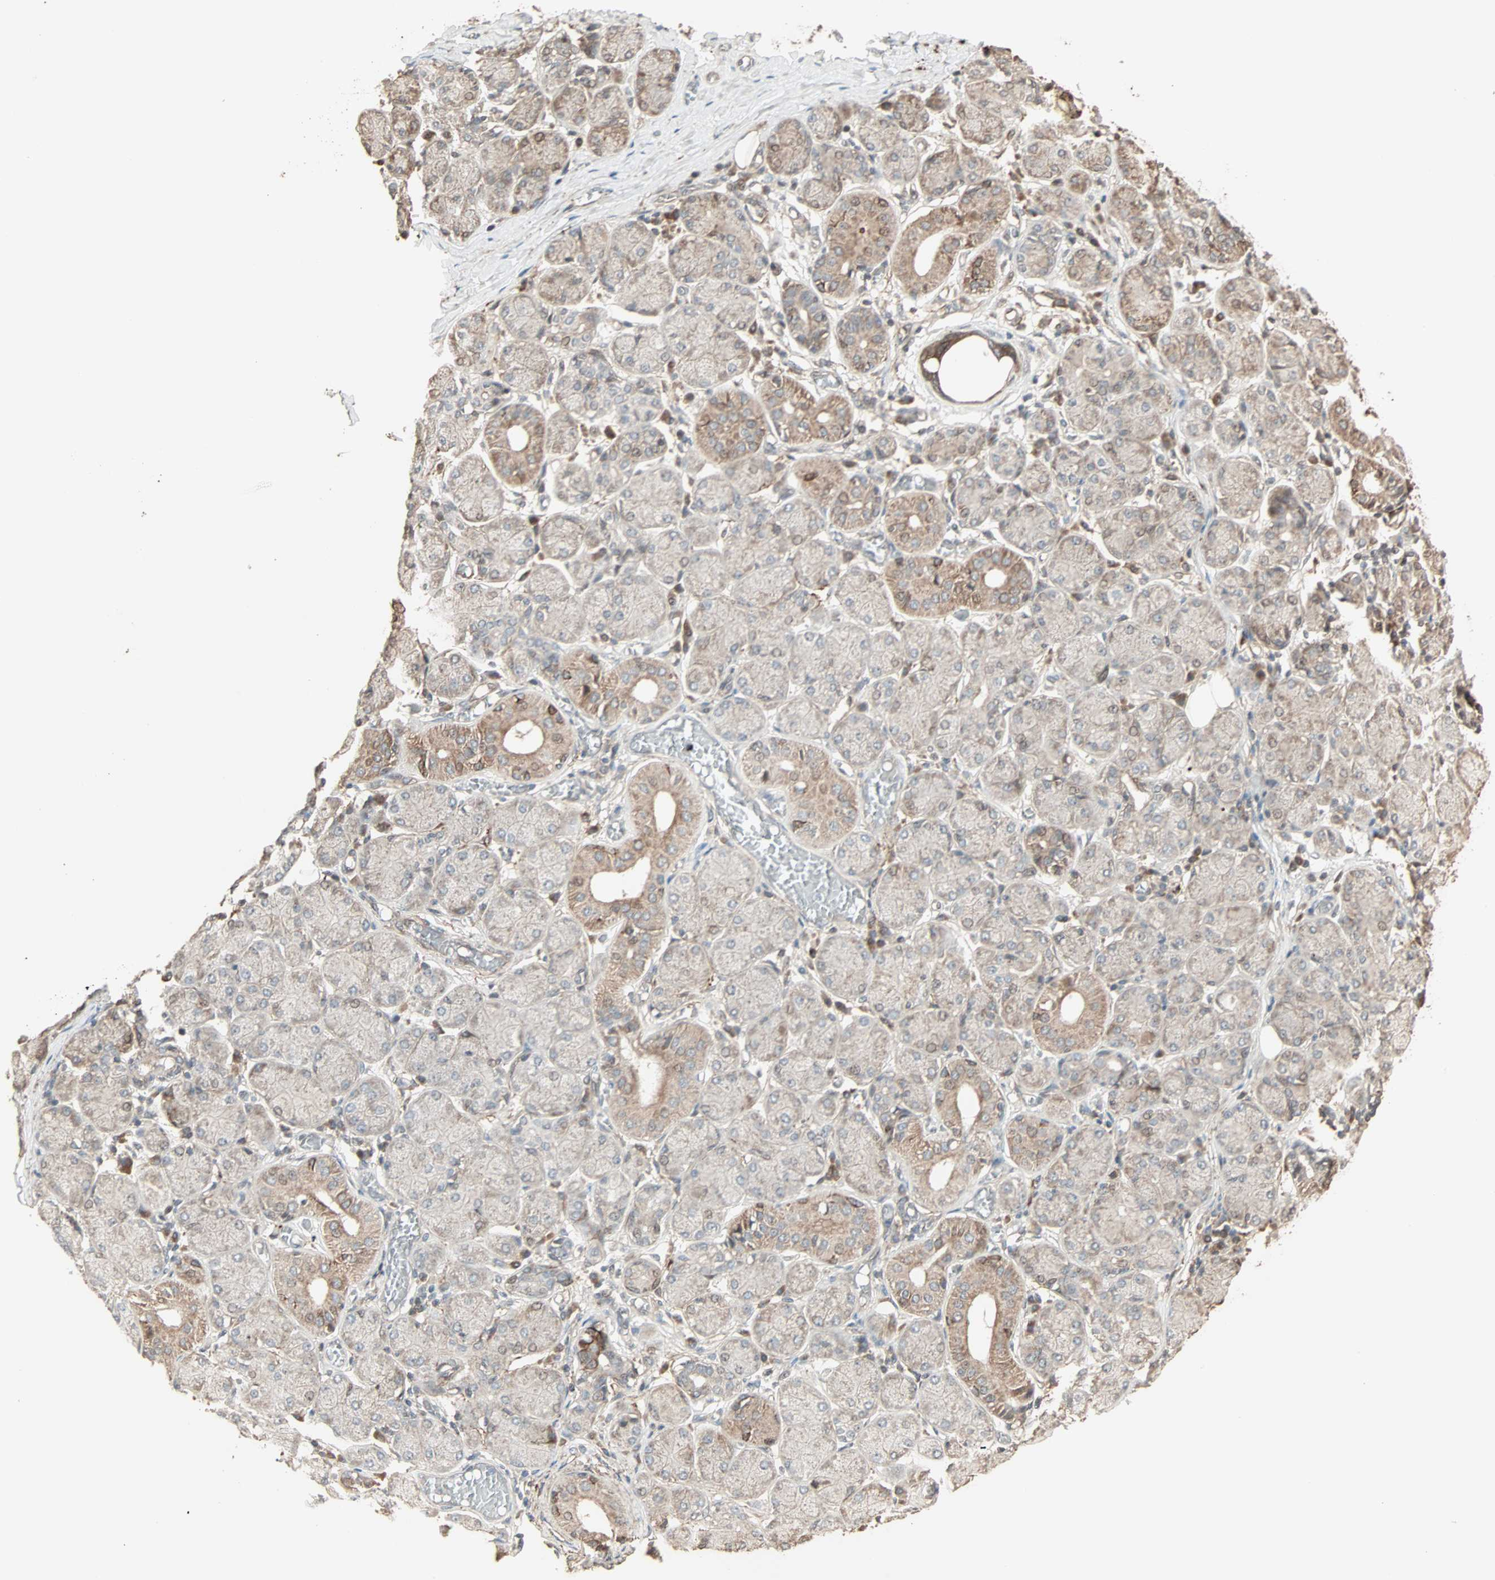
{"staining": {"intensity": "strong", "quantity": ">75%", "location": "cytoplasmic/membranous"}, "tissue": "salivary gland", "cell_type": "Glandular cells", "image_type": "normal", "snomed": [{"axis": "morphology", "description": "Normal tissue, NOS"}, {"axis": "topography", "description": "Salivary gland"}], "caption": "Immunohistochemical staining of normal human salivary gland displays high levels of strong cytoplasmic/membranous staining in about >75% of glandular cells.", "gene": "CALCRL", "patient": {"sex": "female", "age": 24}}